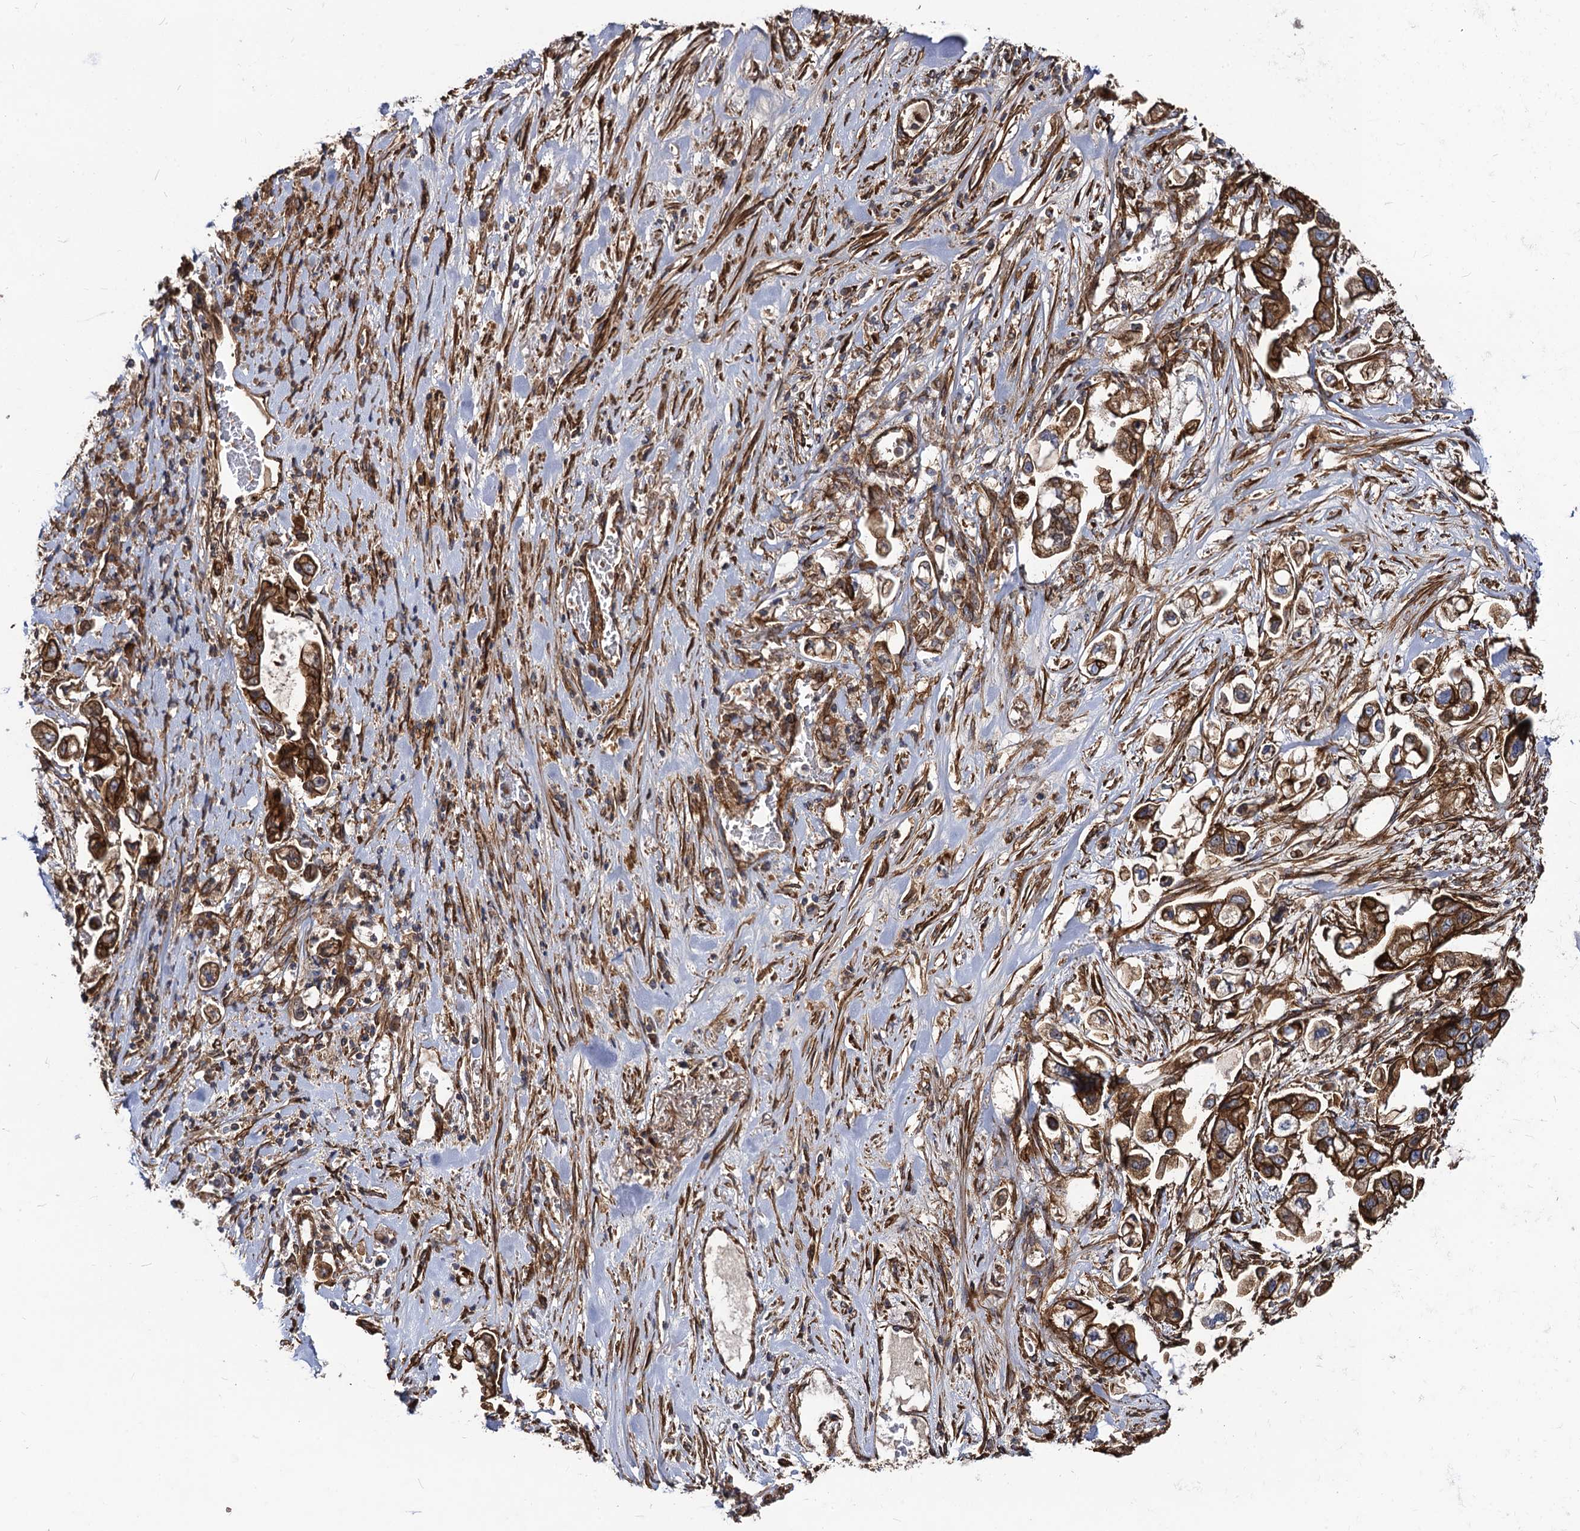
{"staining": {"intensity": "strong", "quantity": ">75%", "location": "cytoplasmic/membranous"}, "tissue": "stomach cancer", "cell_type": "Tumor cells", "image_type": "cancer", "snomed": [{"axis": "morphology", "description": "Adenocarcinoma, NOS"}, {"axis": "topography", "description": "Stomach"}], "caption": "A high amount of strong cytoplasmic/membranous staining is present in approximately >75% of tumor cells in stomach cancer (adenocarcinoma) tissue.", "gene": "CIP2A", "patient": {"sex": "male", "age": 62}}